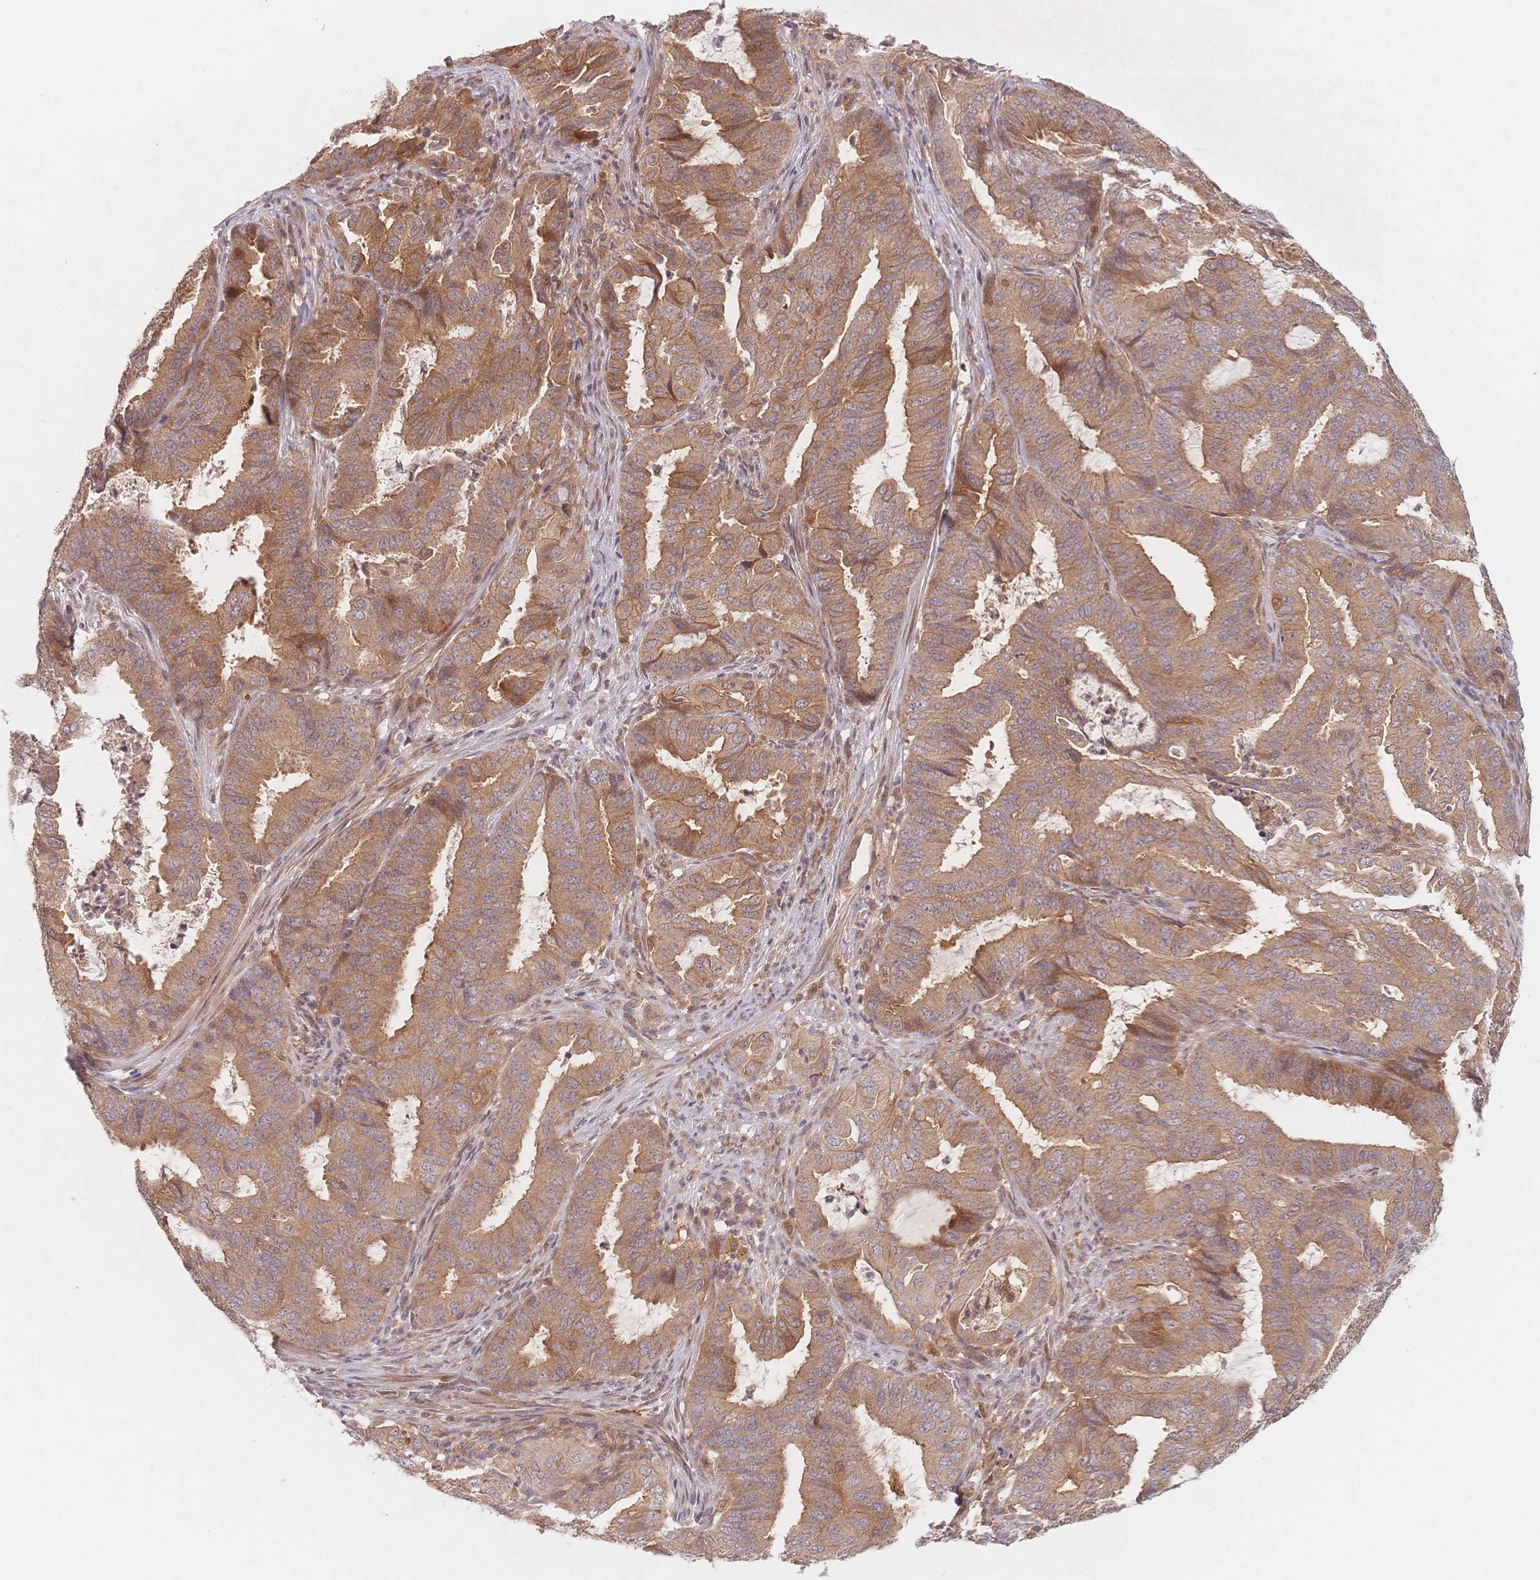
{"staining": {"intensity": "moderate", "quantity": ">75%", "location": "cytoplasmic/membranous"}, "tissue": "endometrial cancer", "cell_type": "Tumor cells", "image_type": "cancer", "snomed": [{"axis": "morphology", "description": "Adenocarcinoma, NOS"}, {"axis": "topography", "description": "Endometrium"}], "caption": "Brown immunohistochemical staining in human endometrial adenocarcinoma exhibits moderate cytoplasmic/membranous staining in about >75% of tumor cells. (DAB (3,3'-diaminobenzidine) IHC, brown staining for protein, blue staining for nuclei).", "gene": "C12orf75", "patient": {"sex": "female", "age": 51}}